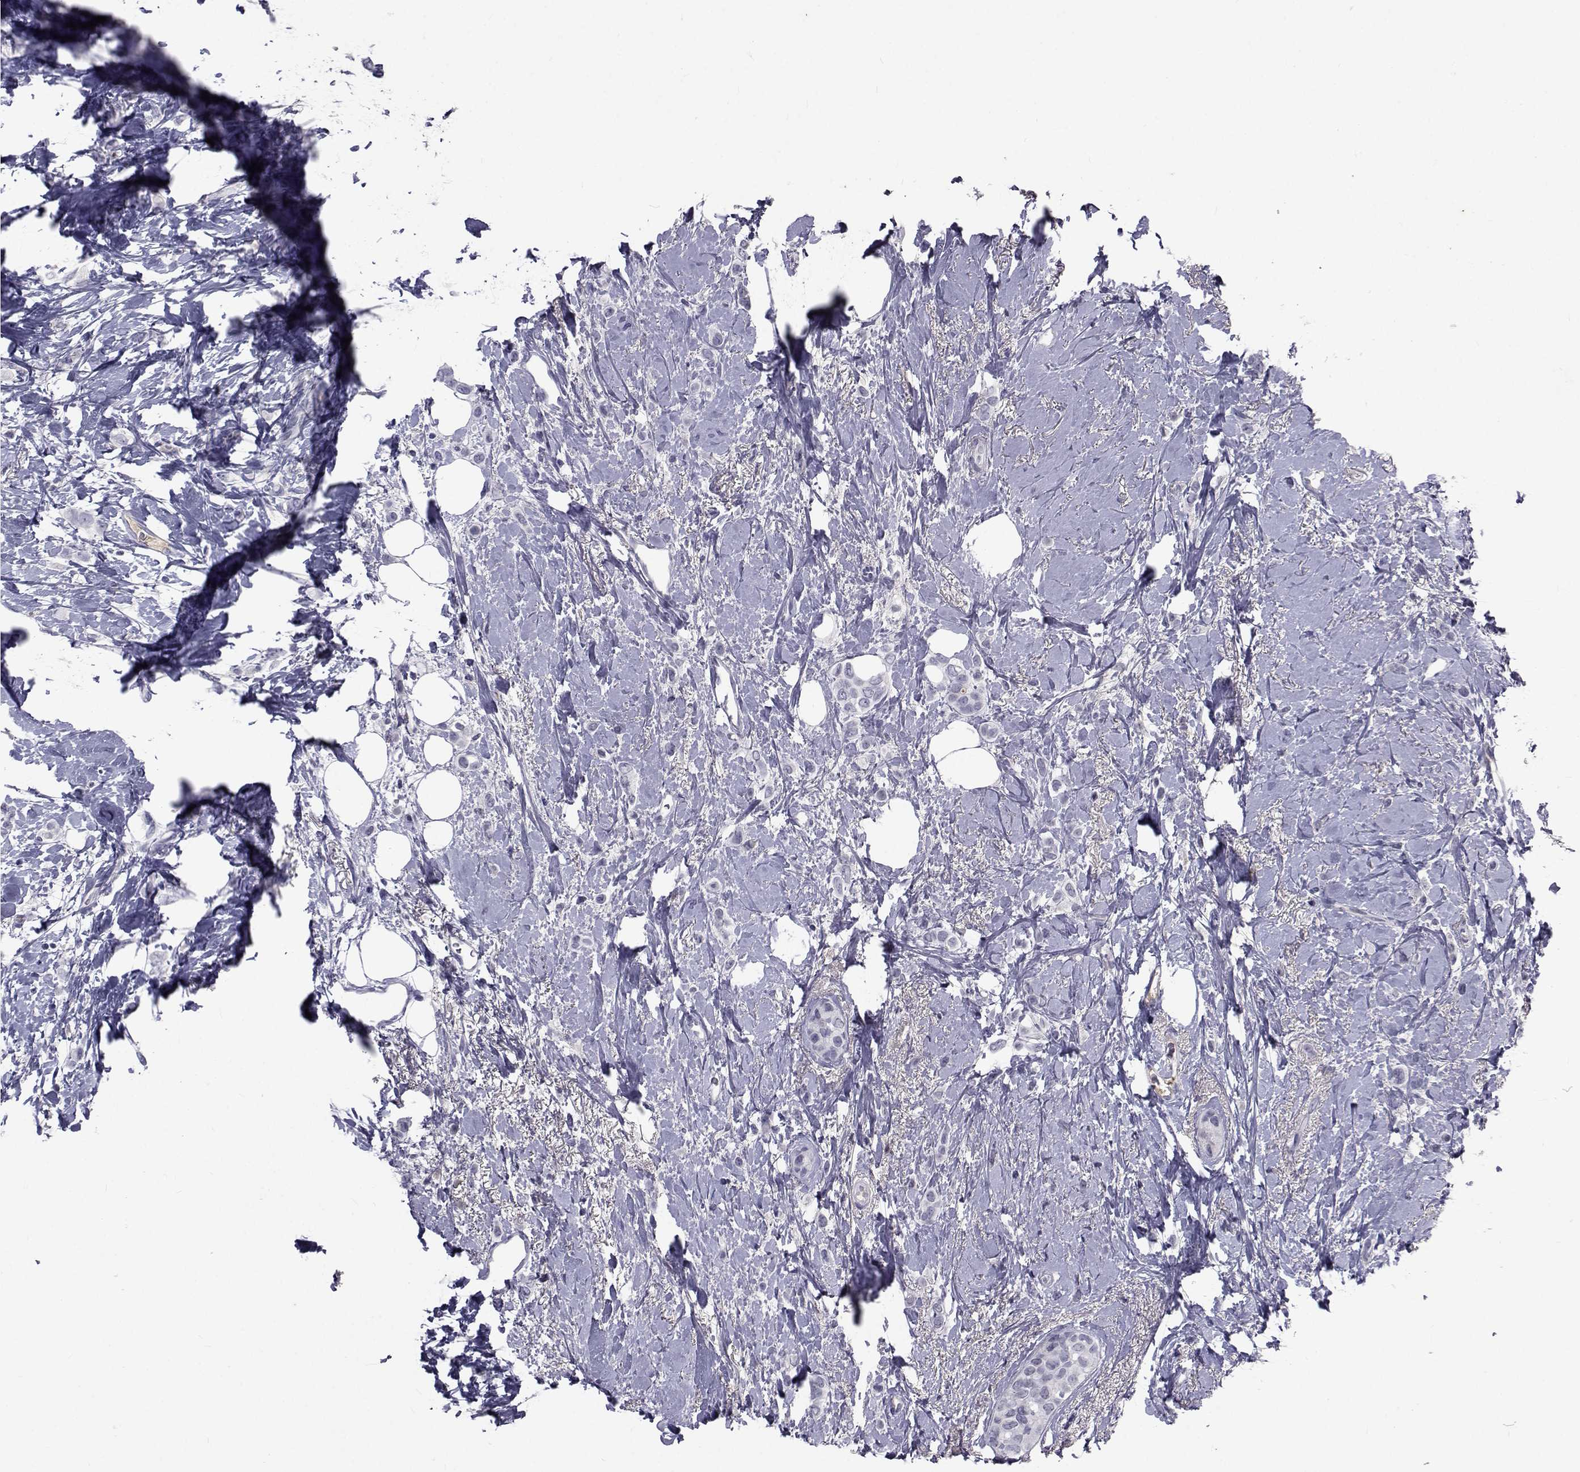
{"staining": {"intensity": "negative", "quantity": "none", "location": "none"}, "tissue": "breast cancer", "cell_type": "Tumor cells", "image_type": "cancer", "snomed": [{"axis": "morphology", "description": "Lobular carcinoma"}, {"axis": "topography", "description": "Breast"}], "caption": "Immunohistochemical staining of lobular carcinoma (breast) shows no significant positivity in tumor cells.", "gene": "PAX2", "patient": {"sex": "female", "age": 66}}